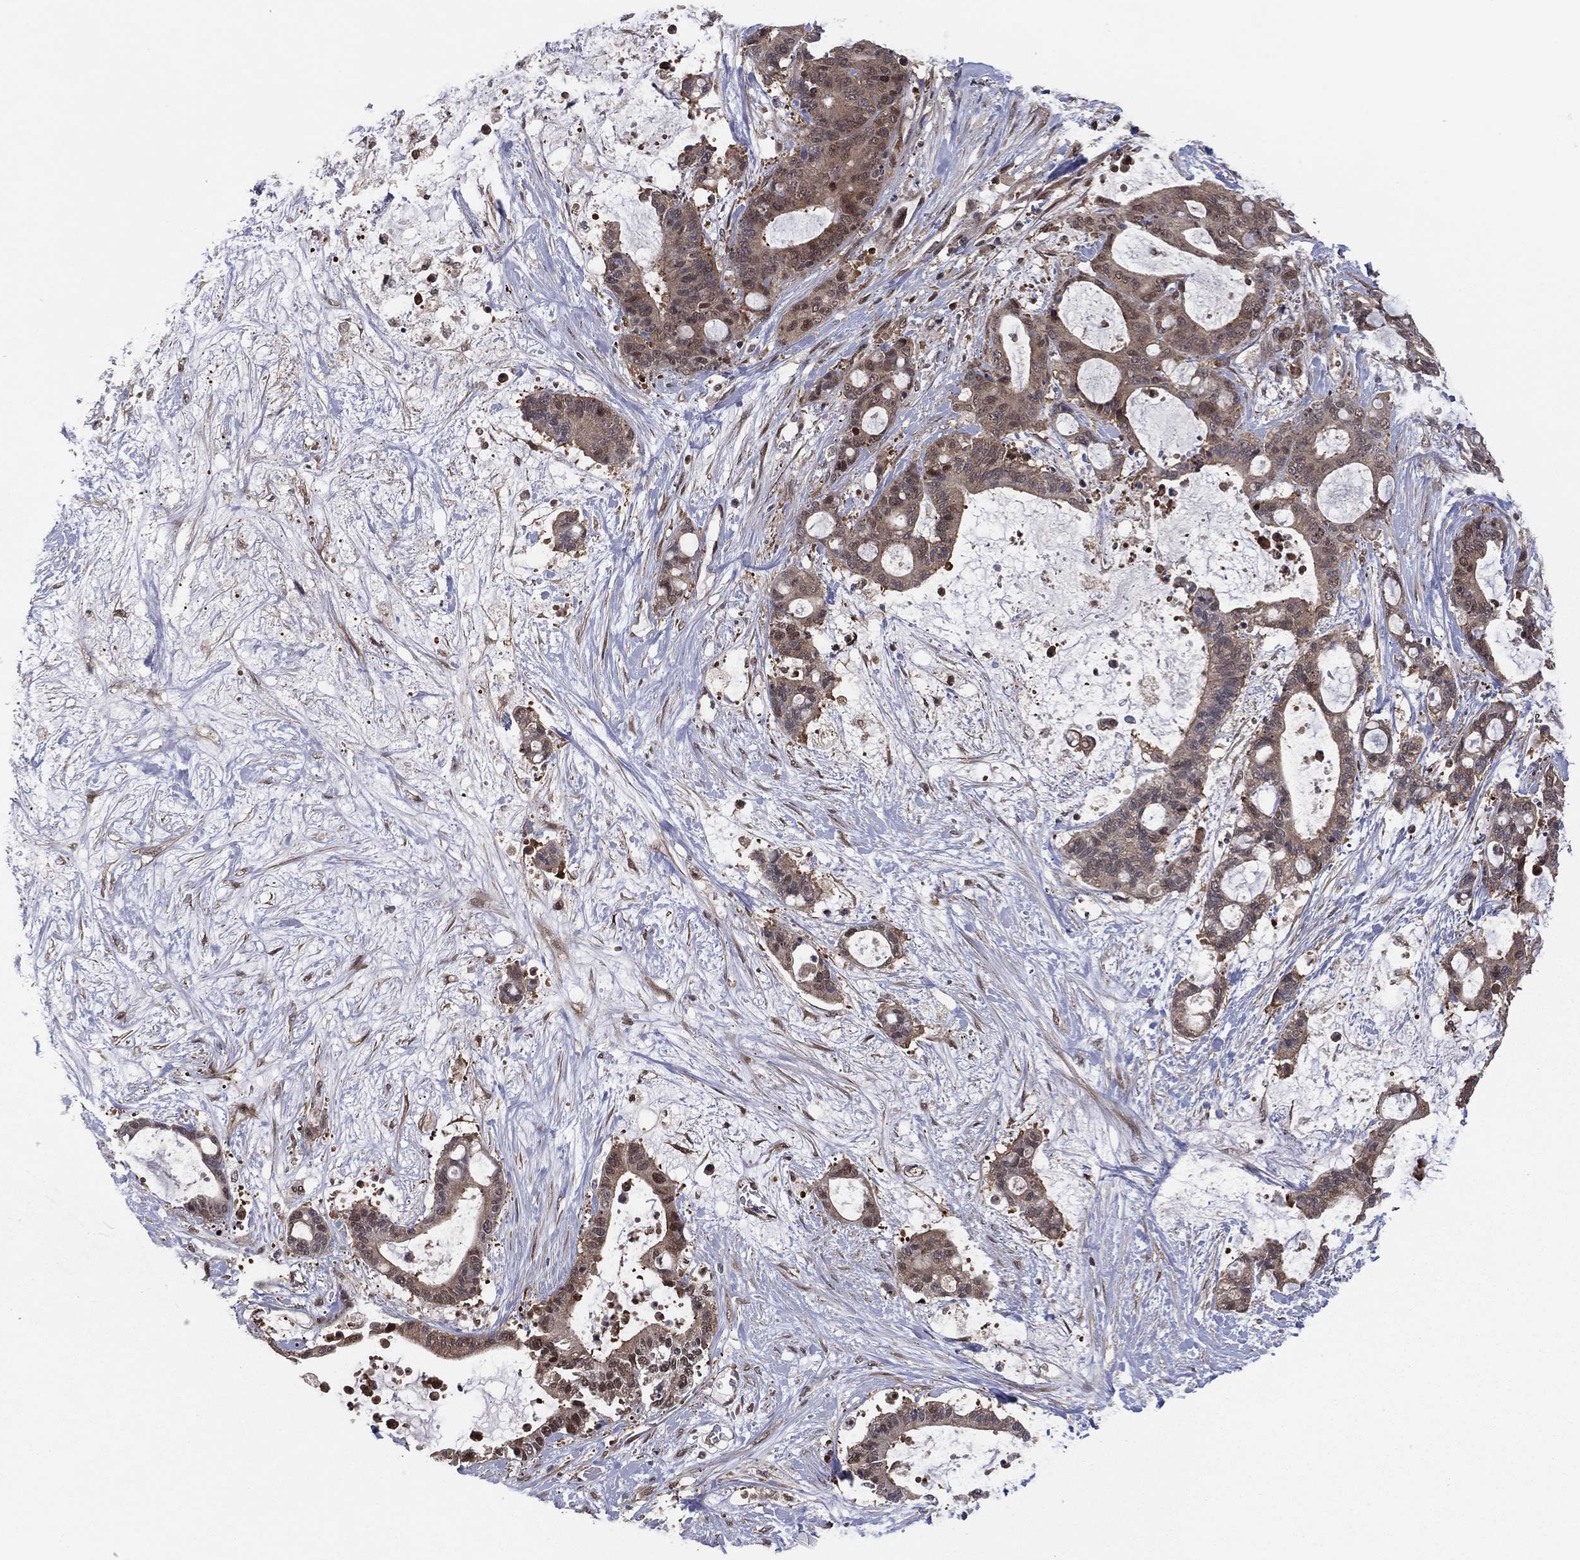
{"staining": {"intensity": "weak", "quantity": ">75%", "location": "cytoplasmic/membranous"}, "tissue": "liver cancer", "cell_type": "Tumor cells", "image_type": "cancer", "snomed": [{"axis": "morphology", "description": "Normal tissue, NOS"}, {"axis": "morphology", "description": "Cholangiocarcinoma"}, {"axis": "topography", "description": "Liver"}, {"axis": "topography", "description": "Peripheral nerve tissue"}], "caption": "Tumor cells reveal low levels of weak cytoplasmic/membranous staining in approximately >75% of cells in liver cancer (cholangiocarcinoma).", "gene": "ICOSLG", "patient": {"sex": "female", "age": 73}}